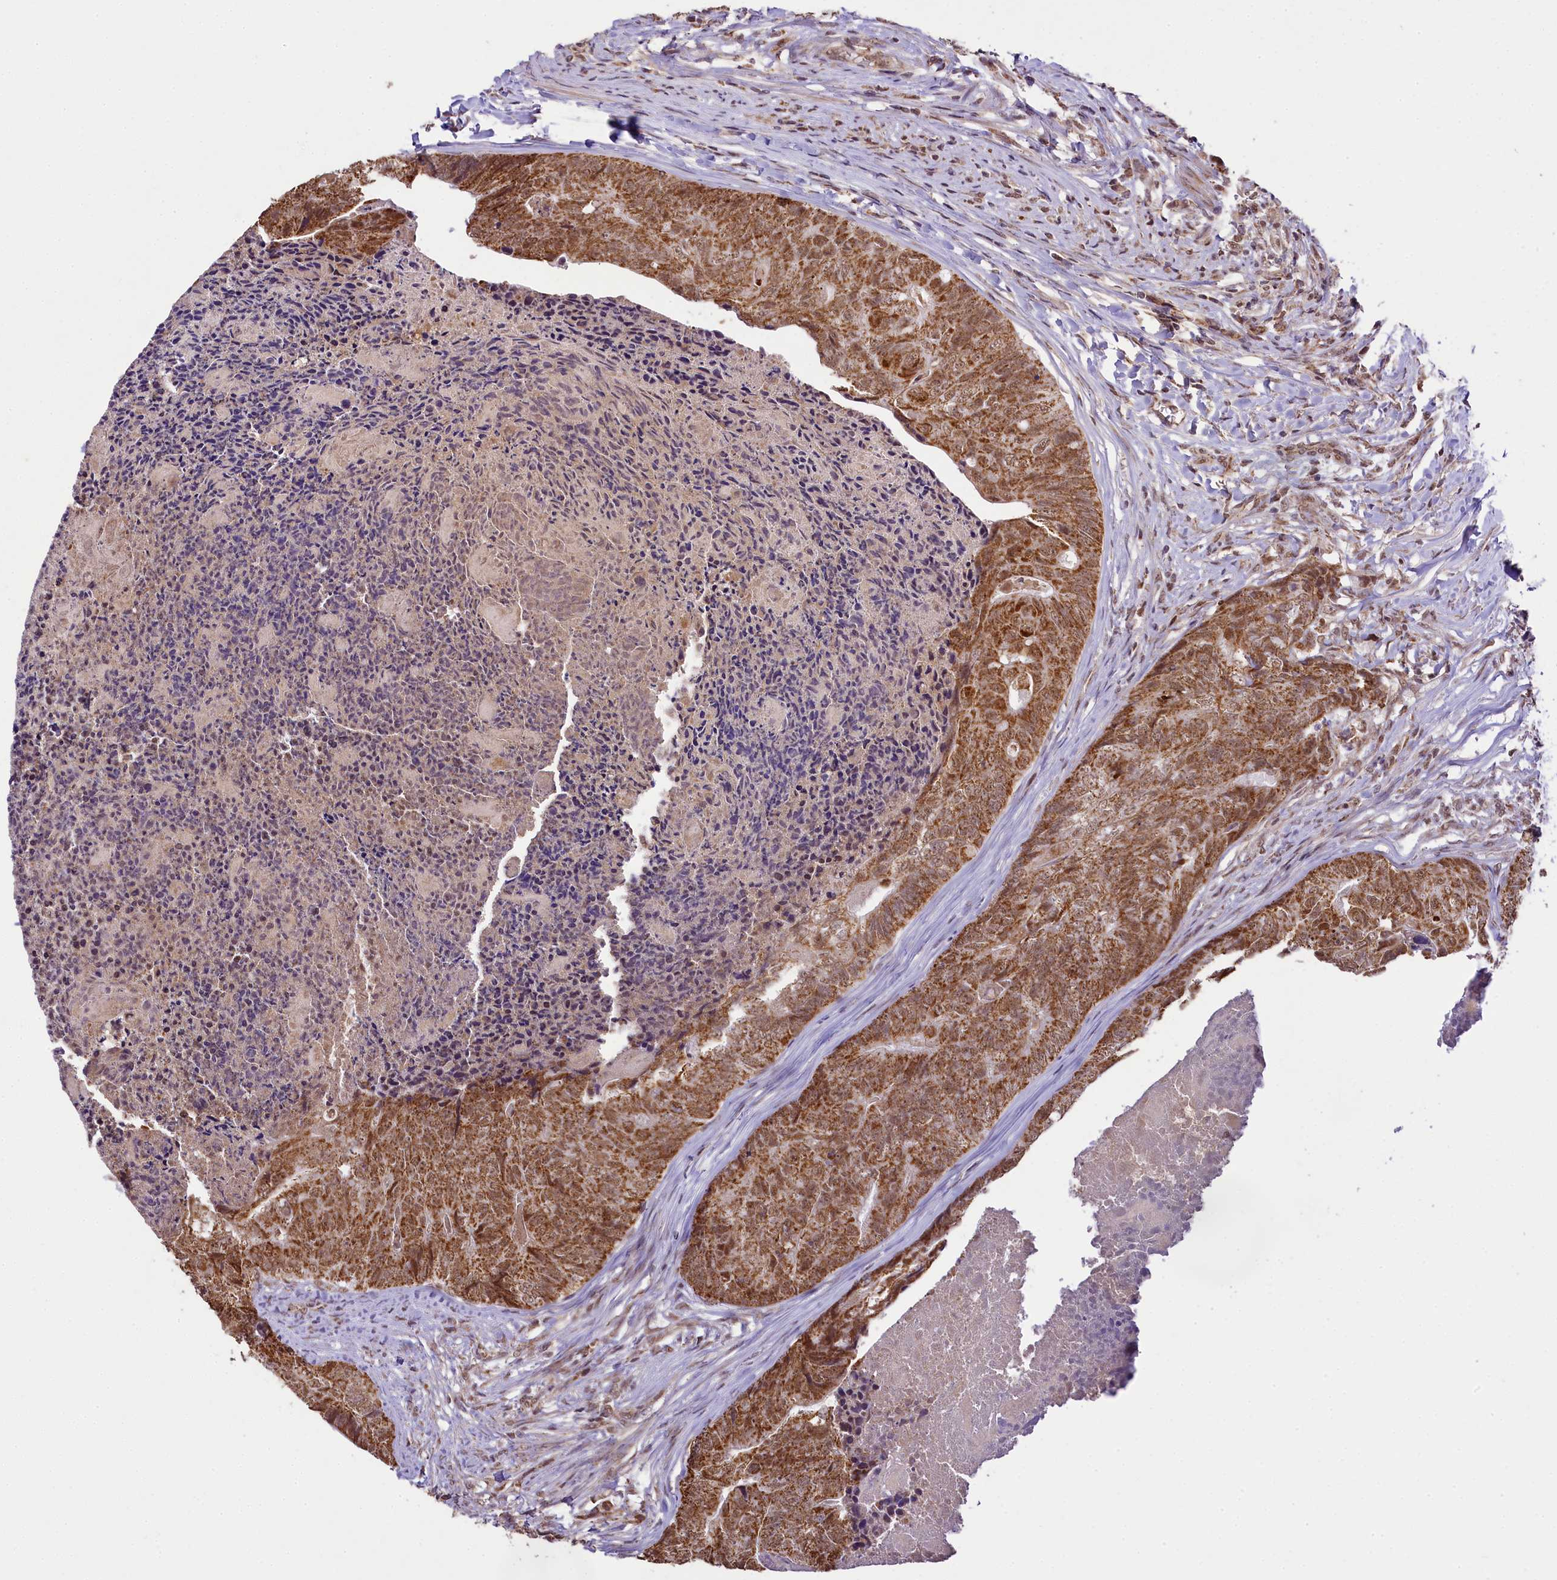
{"staining": {"intensity": "moderate", "quantity": ">75%", "location": "cytoplasmic/membranous,nuclear"}, "tissue": "colorectal cancer", "cell_type": "Tumor cells", "image_type": "cancer", "snomed": [{"axis": "morphology", "description": "Adenocarcinoma, NOS"}, {"axis": "topography", "description": "Colon"}], "caption": "Tumor cells reveal moderate cytoplasmic/membranous and nuclear staining in about >75% of cells in colorectal adenocarcinoma.", "gene": "PAF1", "patient": {"sex": "female", "age": 67}}